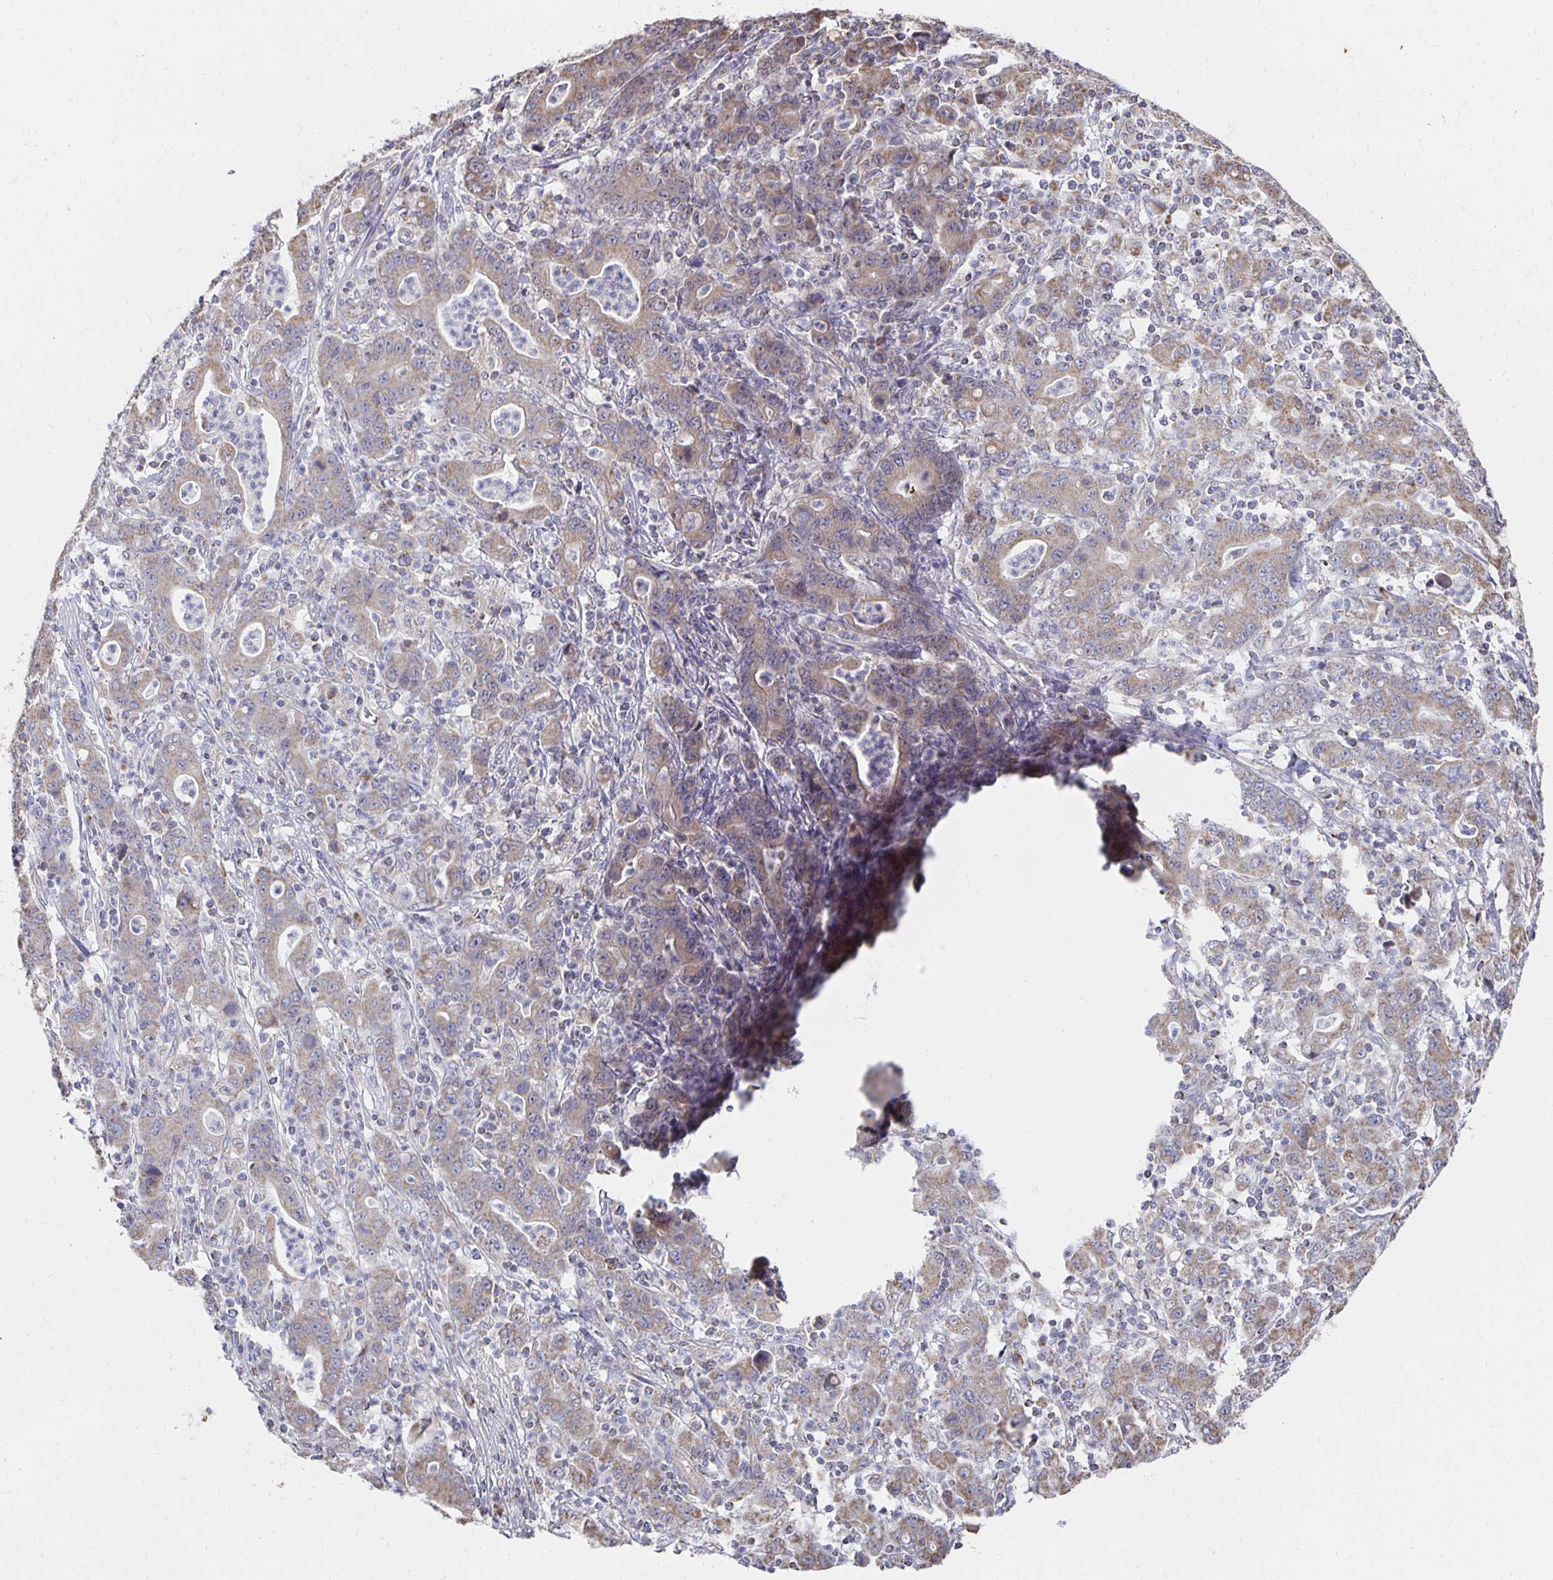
{"staining": {"intensity": "weak", "quantity": "25%-75%", "location": "cytoplasmic/membranous"}, "tissue": "stomach cancer", "cell_type": "Tumor cells", "image_type": "cancer", "snomed": [{"axis": "morphology", "description": "Adenocarcinoma, NOS"}, {"axis": "topography", "description": "Stomach, upper"}], "caption": "Stomach adenocarcinoma tissue displays weak cytoplasmic/membranous positivity in about 25%-75% of tumor cells Immunohistochemistry (ihc) stains the protein of interest in brown and the nuclei are stained blue.", "gene": "NKX2-8", "patient": {"sex": "male", "age": 69}}